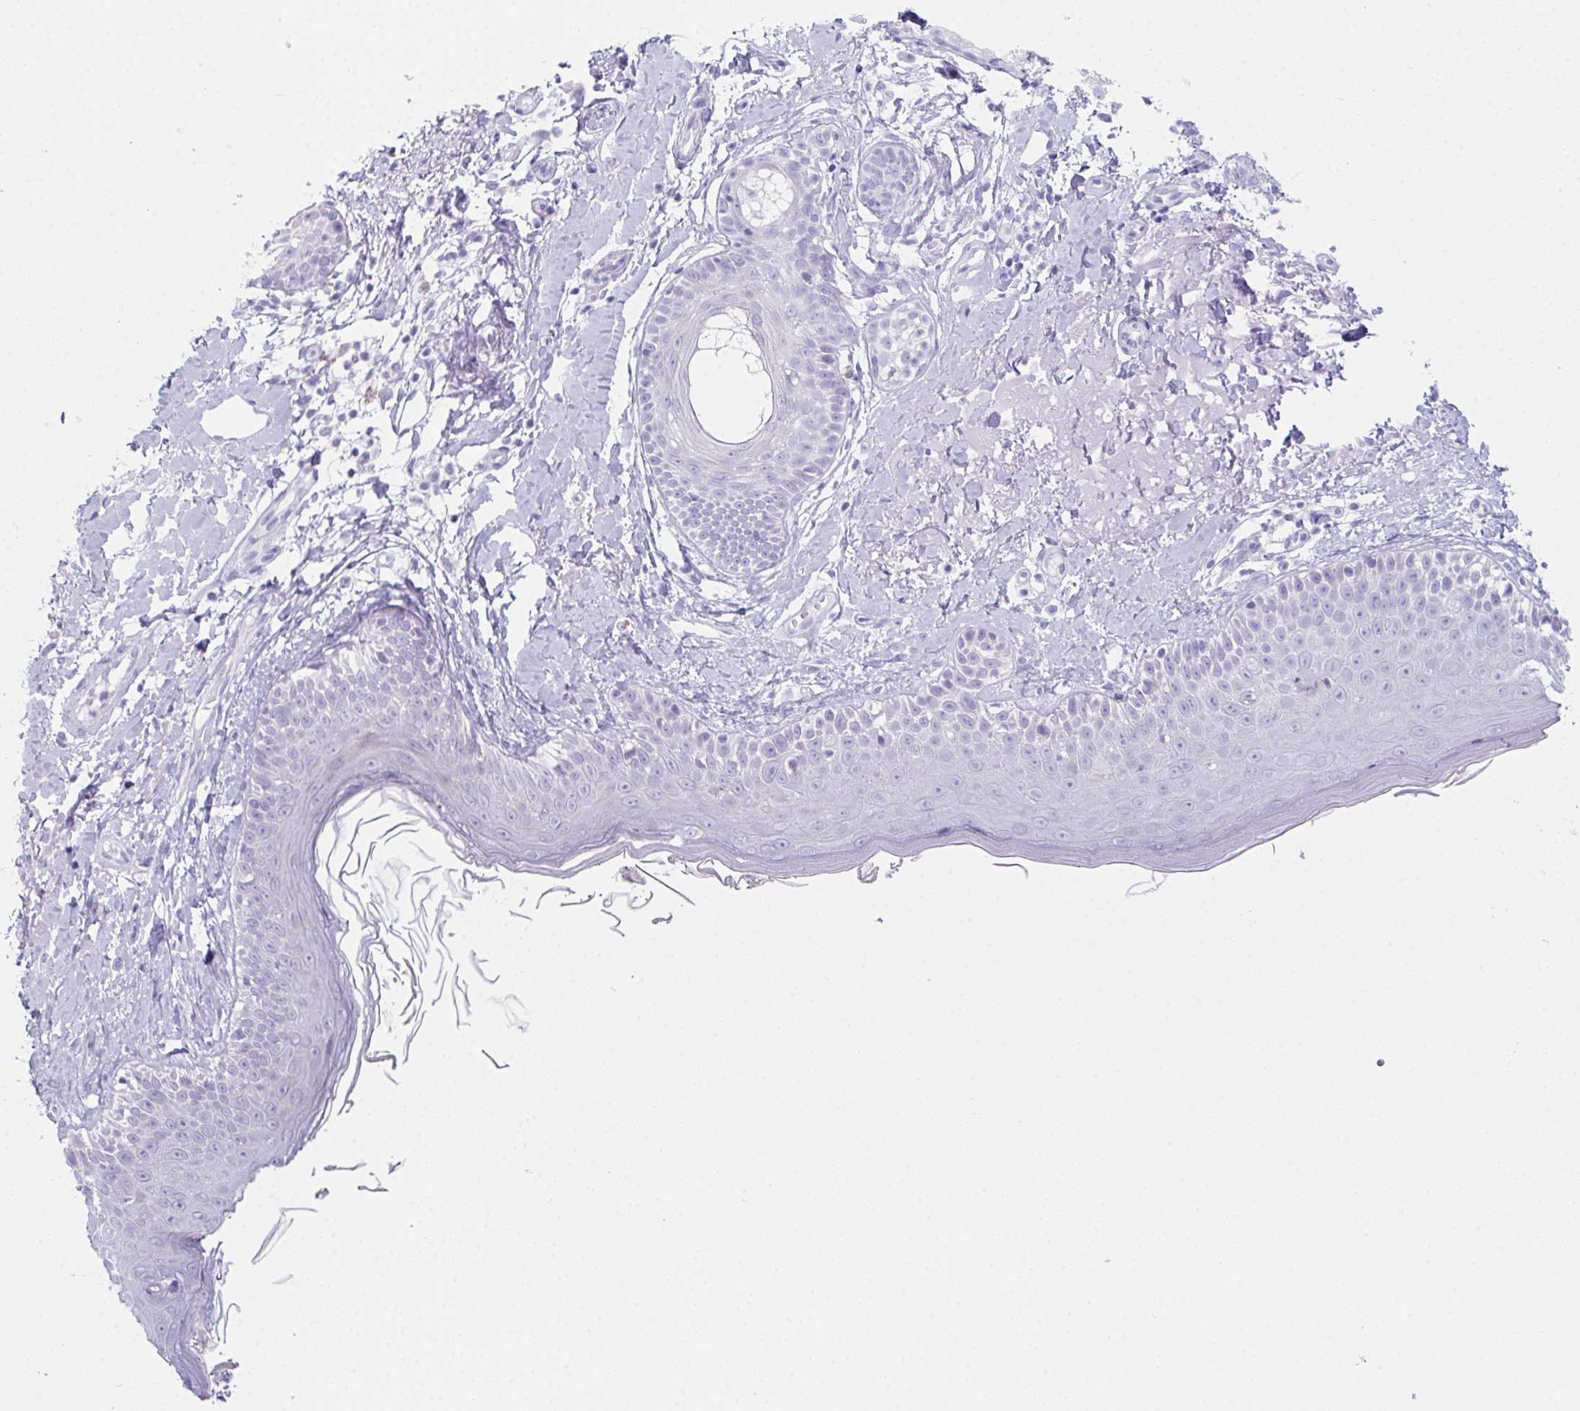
{"staining": {"intensity": "negative", "quantity": "none", "location": "none"}, "tissue": "skin", "cell_type": "Fibroblasts", "image_type": "normal", "snomed": [{"axis": "morphology", "description": "Normal tissue, NOS"}, {"axis": "topography", "description": "Skin"}], "caption": "Fibroblasts are negative for brown protein staining in unremarkable skin. (DAB immunohistochemistry, high magnification).", "gene": "TEX19", "patient": {"sex": "male", "age": 73}}